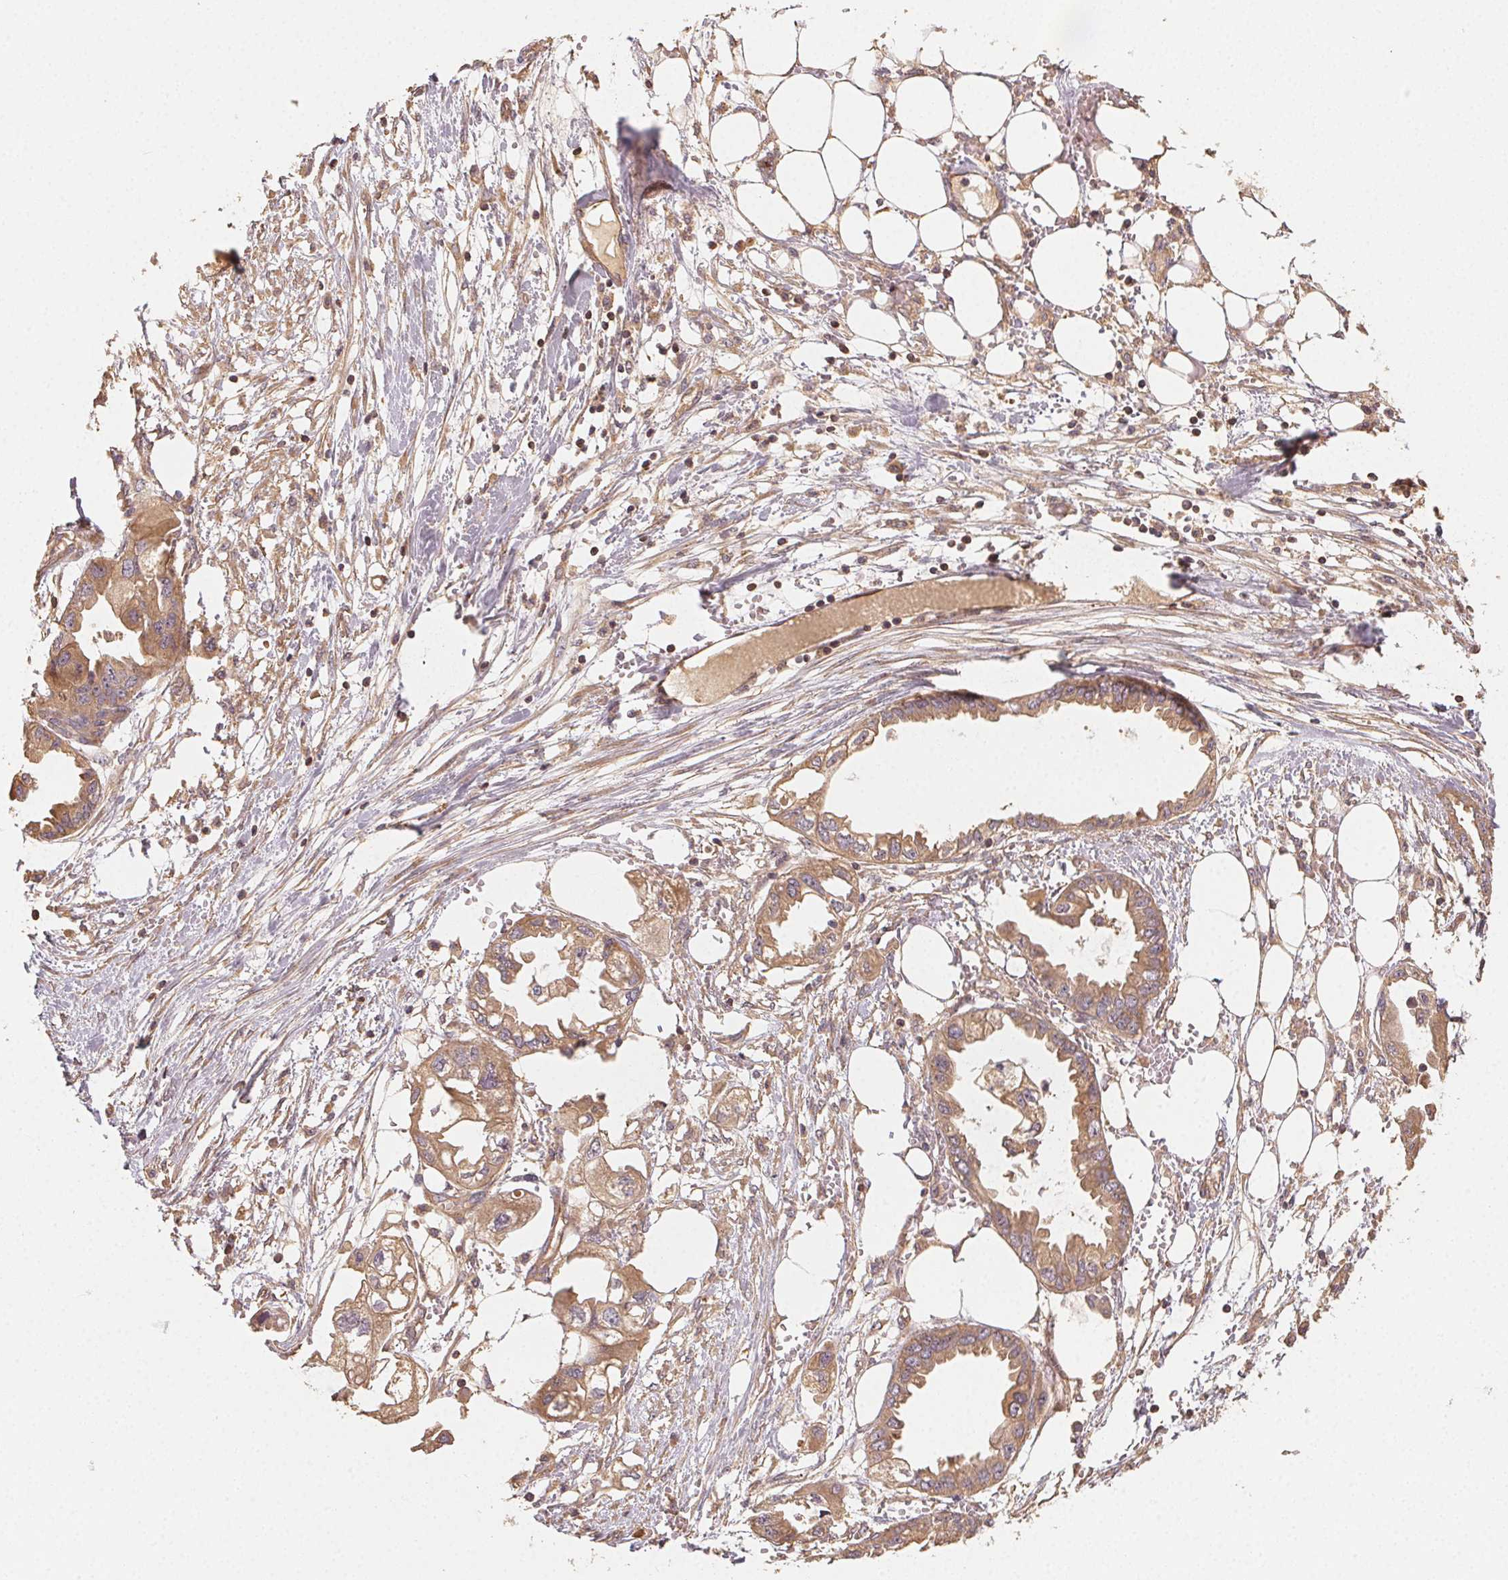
{"staining": {"intensity": "moderate", "quantity": ">75%", "location": "cytoplasmic/membranous"}, "tissue": "endometrial cancer", "cell_type": "Tumor cells", "image_type": "cancer", "snomed": [{"axis": "morphology", "description": "Adenocarcinoma, NOS"}, {"axis": "morphology", "description": "Adenocarcinoma, metastatic, NOS"}, {"axis": "topography", "description": "Adipose tissue"}, {"axis": "topography", "description": "Endometrium"}], "caption": "IHC image of human endometrial cancer (metastatic adenocarcinoma) stained for a protein (brown), which reveals medium levels of moderate cytoplasmic/membranous positivity in approximately >75% of tumor cells.", "gene": "RALA", "patient": {"sex": "female", "age": 67}}